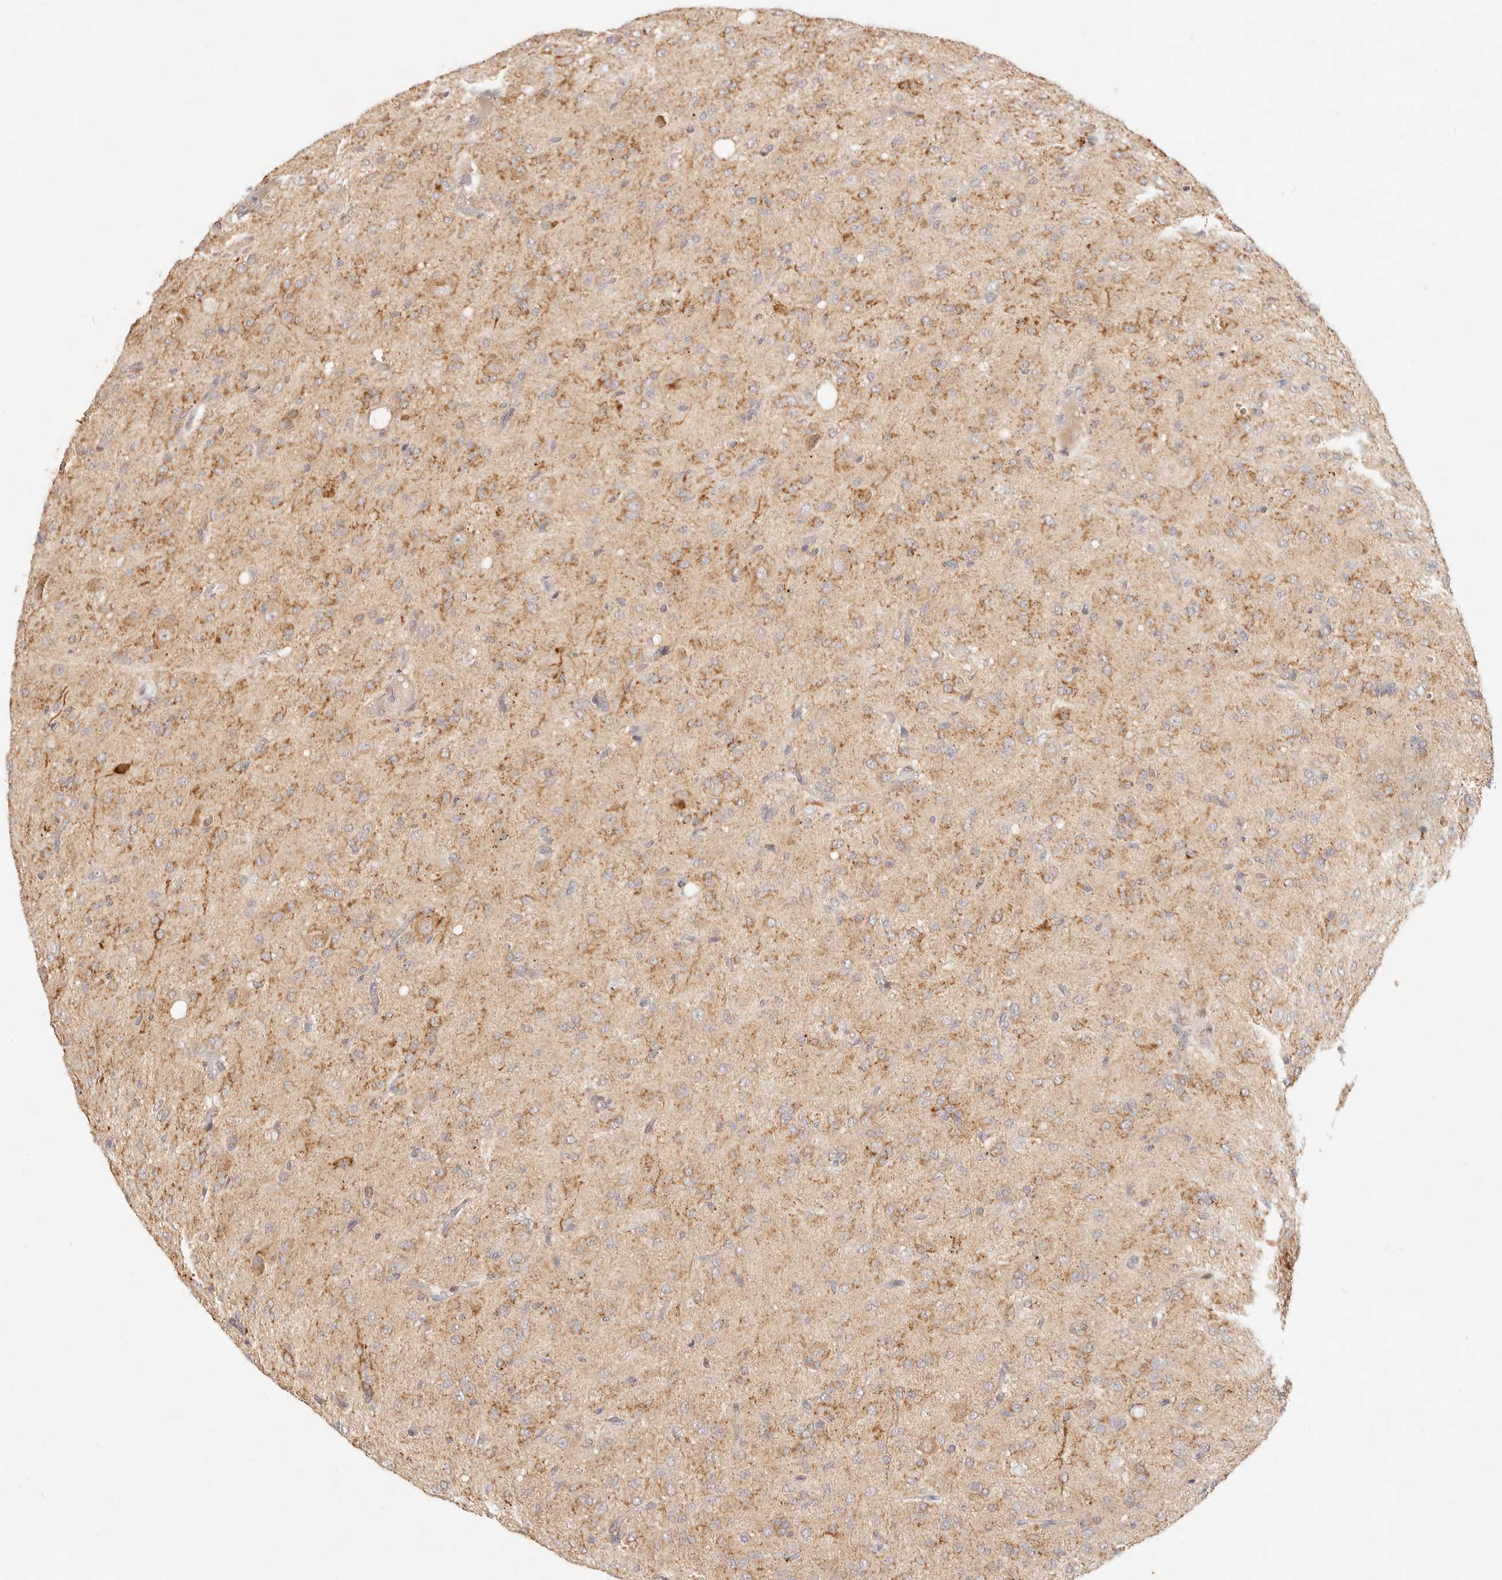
{"staining": {"intensity": "moderate", "quantity": "25%-75%", "location": "cytoplasmic/membranous"}, "tissue": "glioma", "cell_type": "Tumor cells", "image_type": "cancer", "snomed": [{"axis": "morphology", "description": "Glioma, malignant, High grade"}, {"axis": "topography", "description": "Brain"}], "caption": "DAB immunohistochemical staining of malignant glioma (high-grade) reveals moderate cytoplasmic/membranous protein positivity in about 25%-75% of tumor cells.", "gene": "RUBCNL", "patient": {"sex": "female", "age": 59}}